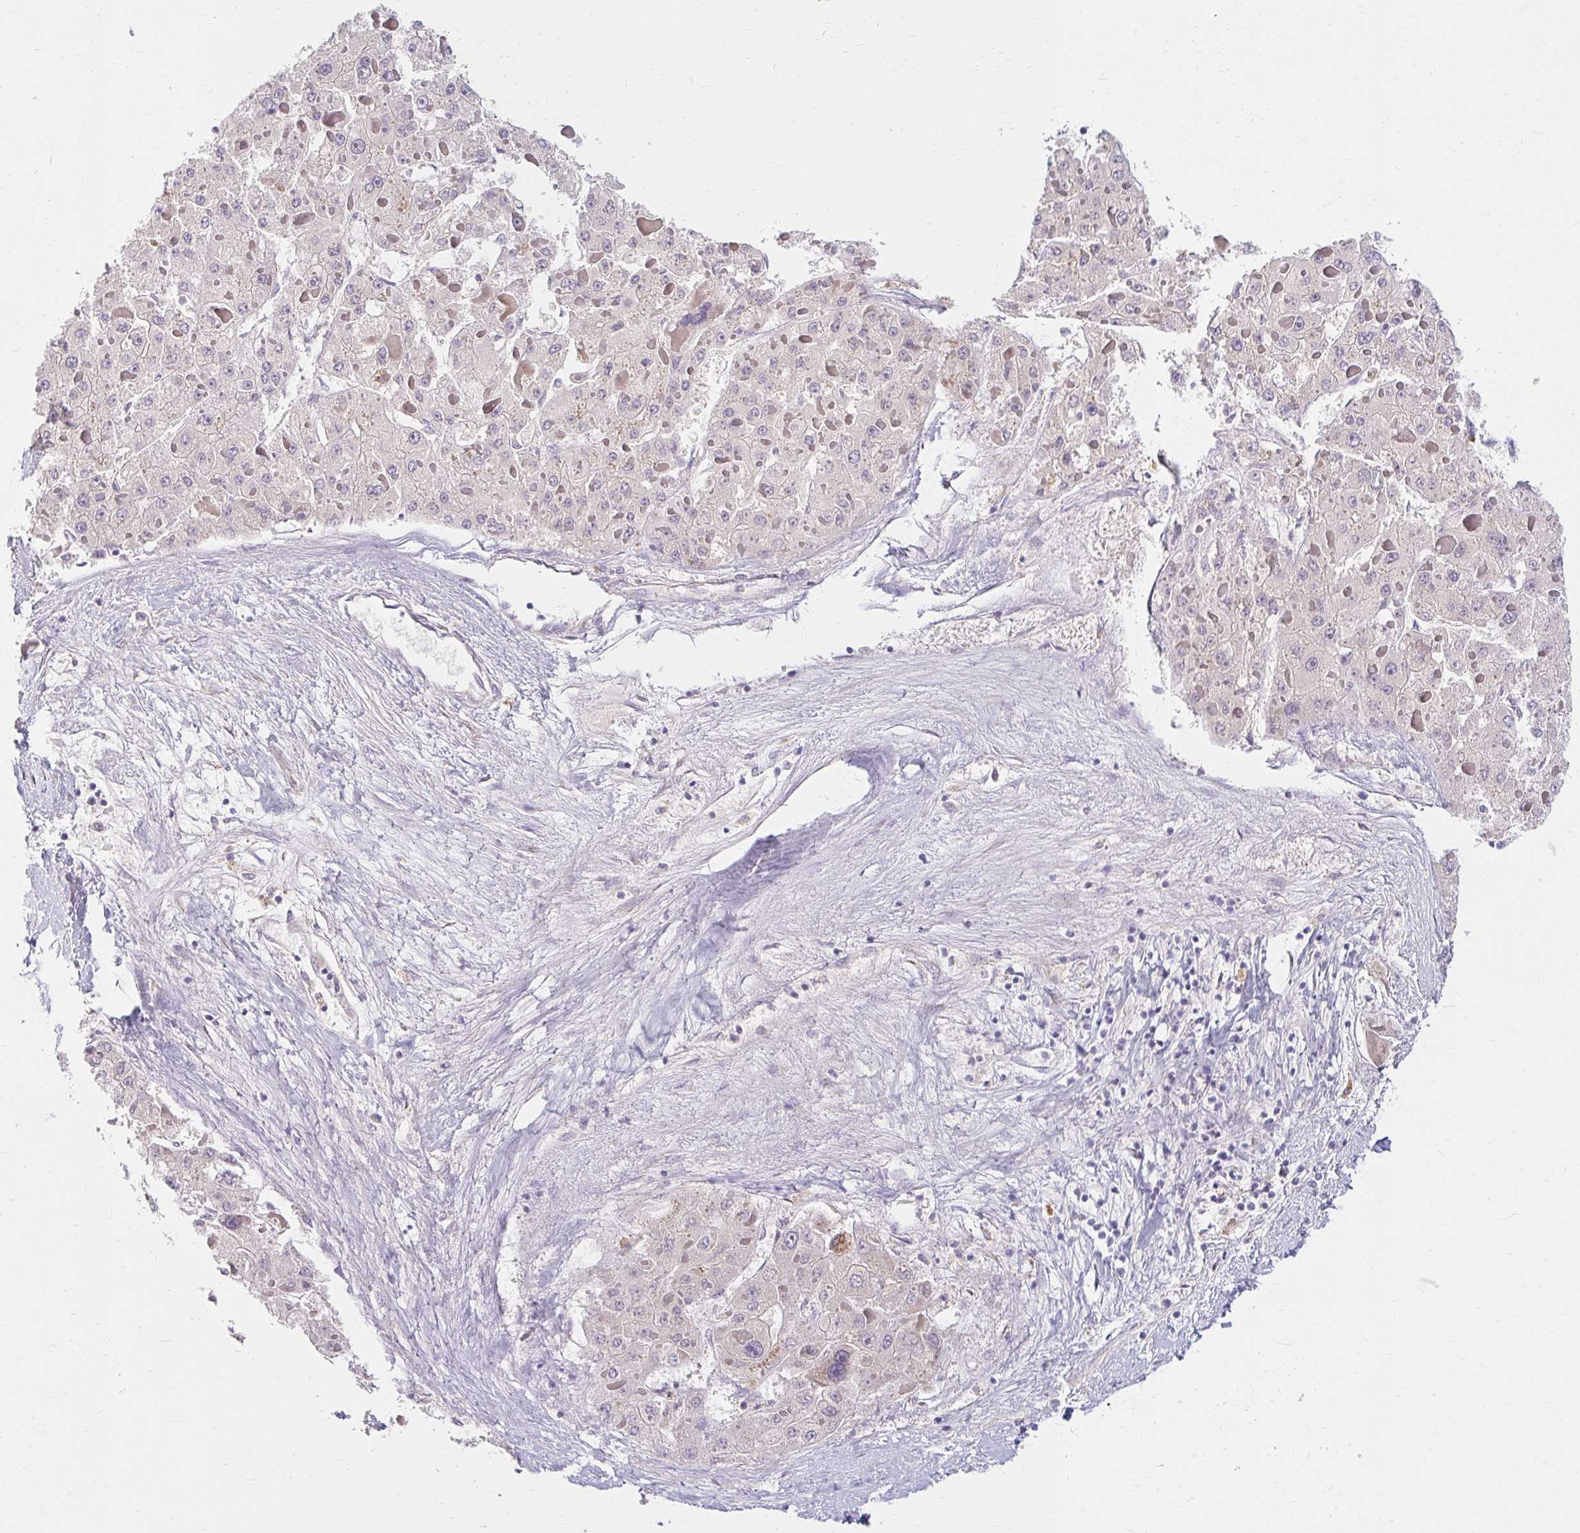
{"staining": {"intensity": "negative", "quantity": "none", "location": "none"}, "tissue": "liver cancer", "cell_type": "Tumor cells", "image_type": "cancer", "snomed": [{"axis": "morphology", "description": "Carcinoma, Hepatocellular, NOS"}, {"axis": "topography", "description": "Liver"}], "caption": "Tumor cells show no significant expression in hepatocellular carcinoma (liver).", "gene": "SKP2", "patient": {"sex": "female", "age": 73}}